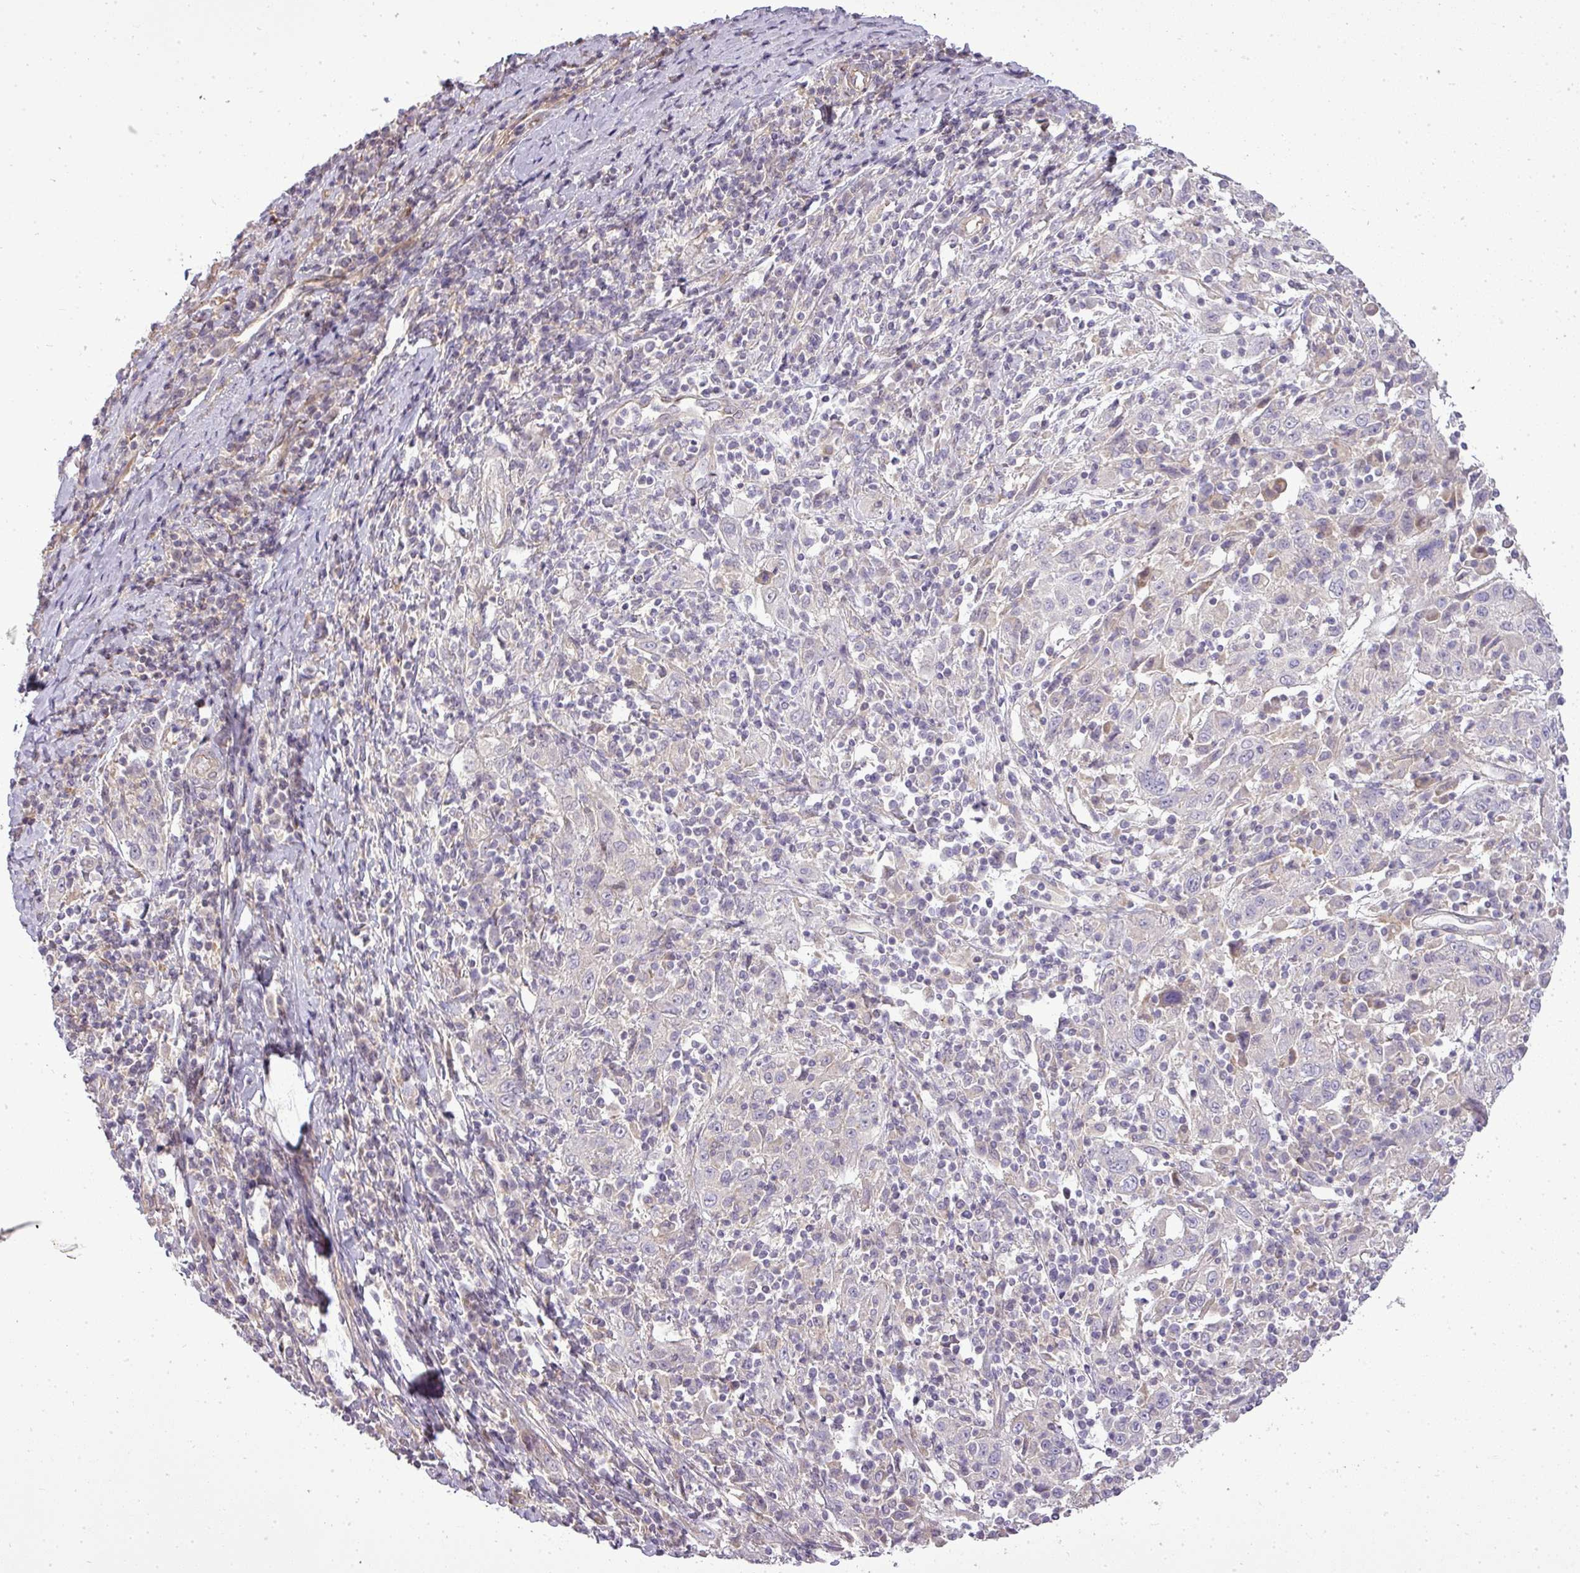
{"staining": {"intensity": "negative", "quantity": "none", "location": "none"}, "tissue": "cervical cancer", "cell_type": "Tumor cells", "image_type": "cancer", "snomed": [{"axis": "morphology", "description": "Squamous cell carcinoma, NOS"}, {"axis": "topography", "description": "Cervix"}], "caption": "Image shows no protein staining in tumor cells of cervical cancer tissue. (DAB (3,3'-diaminobenzidine) immunohistochemistry, high magnification).", "gene": "PDRG1", "patient": {"sex": "female", "age": 46}}